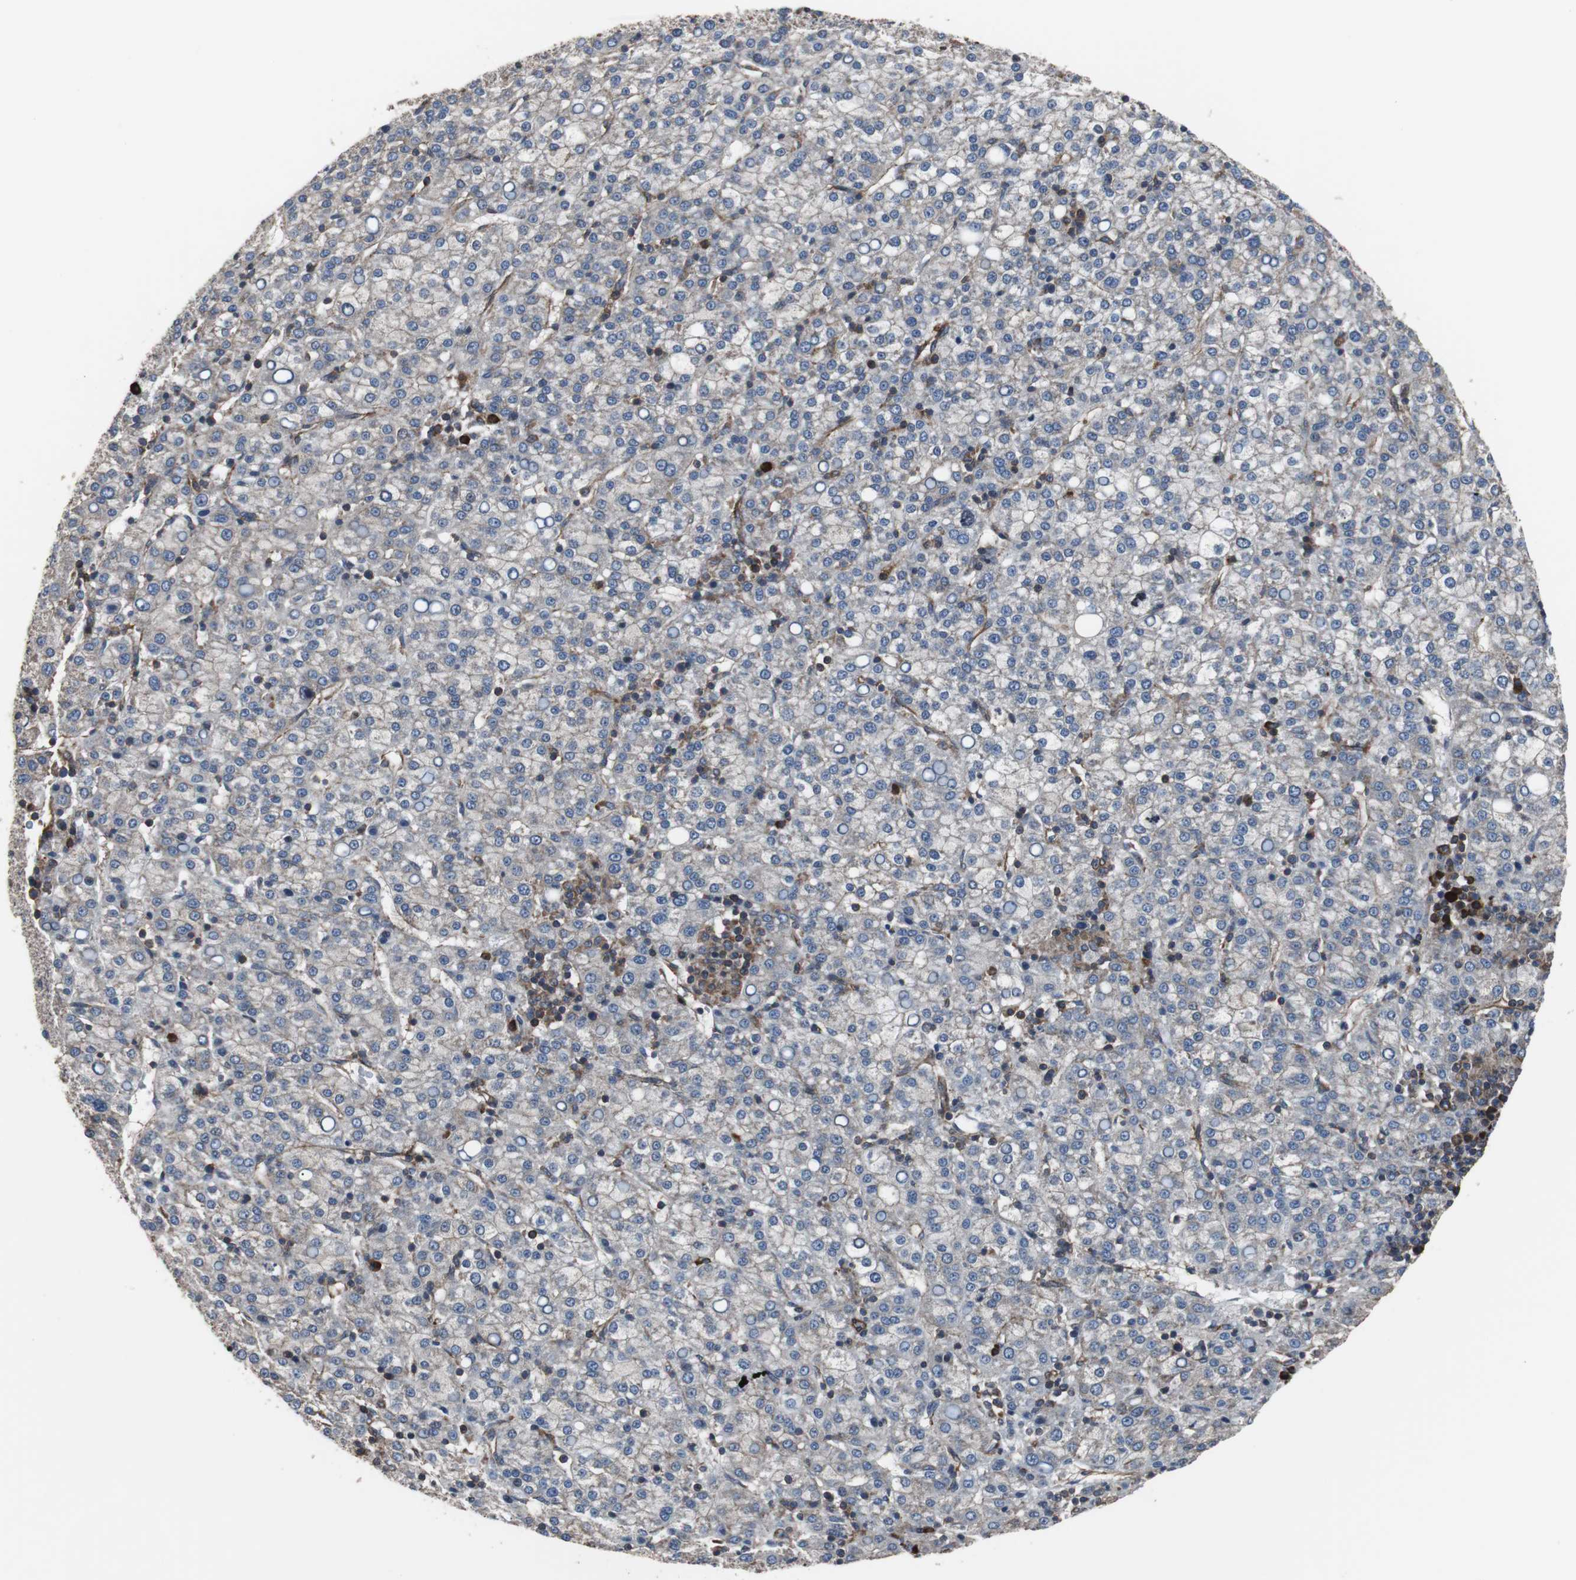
{"staining": {"intensity": "weak", "quantity": ">75%", "location": "cytoplasmic/membranous"}, "tissue": "liver cancer", "cell_type": "Tumor cells", "image_type": "cancer", "snomed": [{"axis": "morphology", "description": "Carcinoma, Hepatocellular, NOS"}, {"axis": "topography", "description": "Liver"}], "caption": "Immunohistochemical staining of human liver cancer (hepatocellular carcinoma) demonstrates weak cytoplasmic/membranous protein staining in about >75% of tumor cells.", "gene": "PLCG2", "patient": {"sex": "female", "age": 58}}